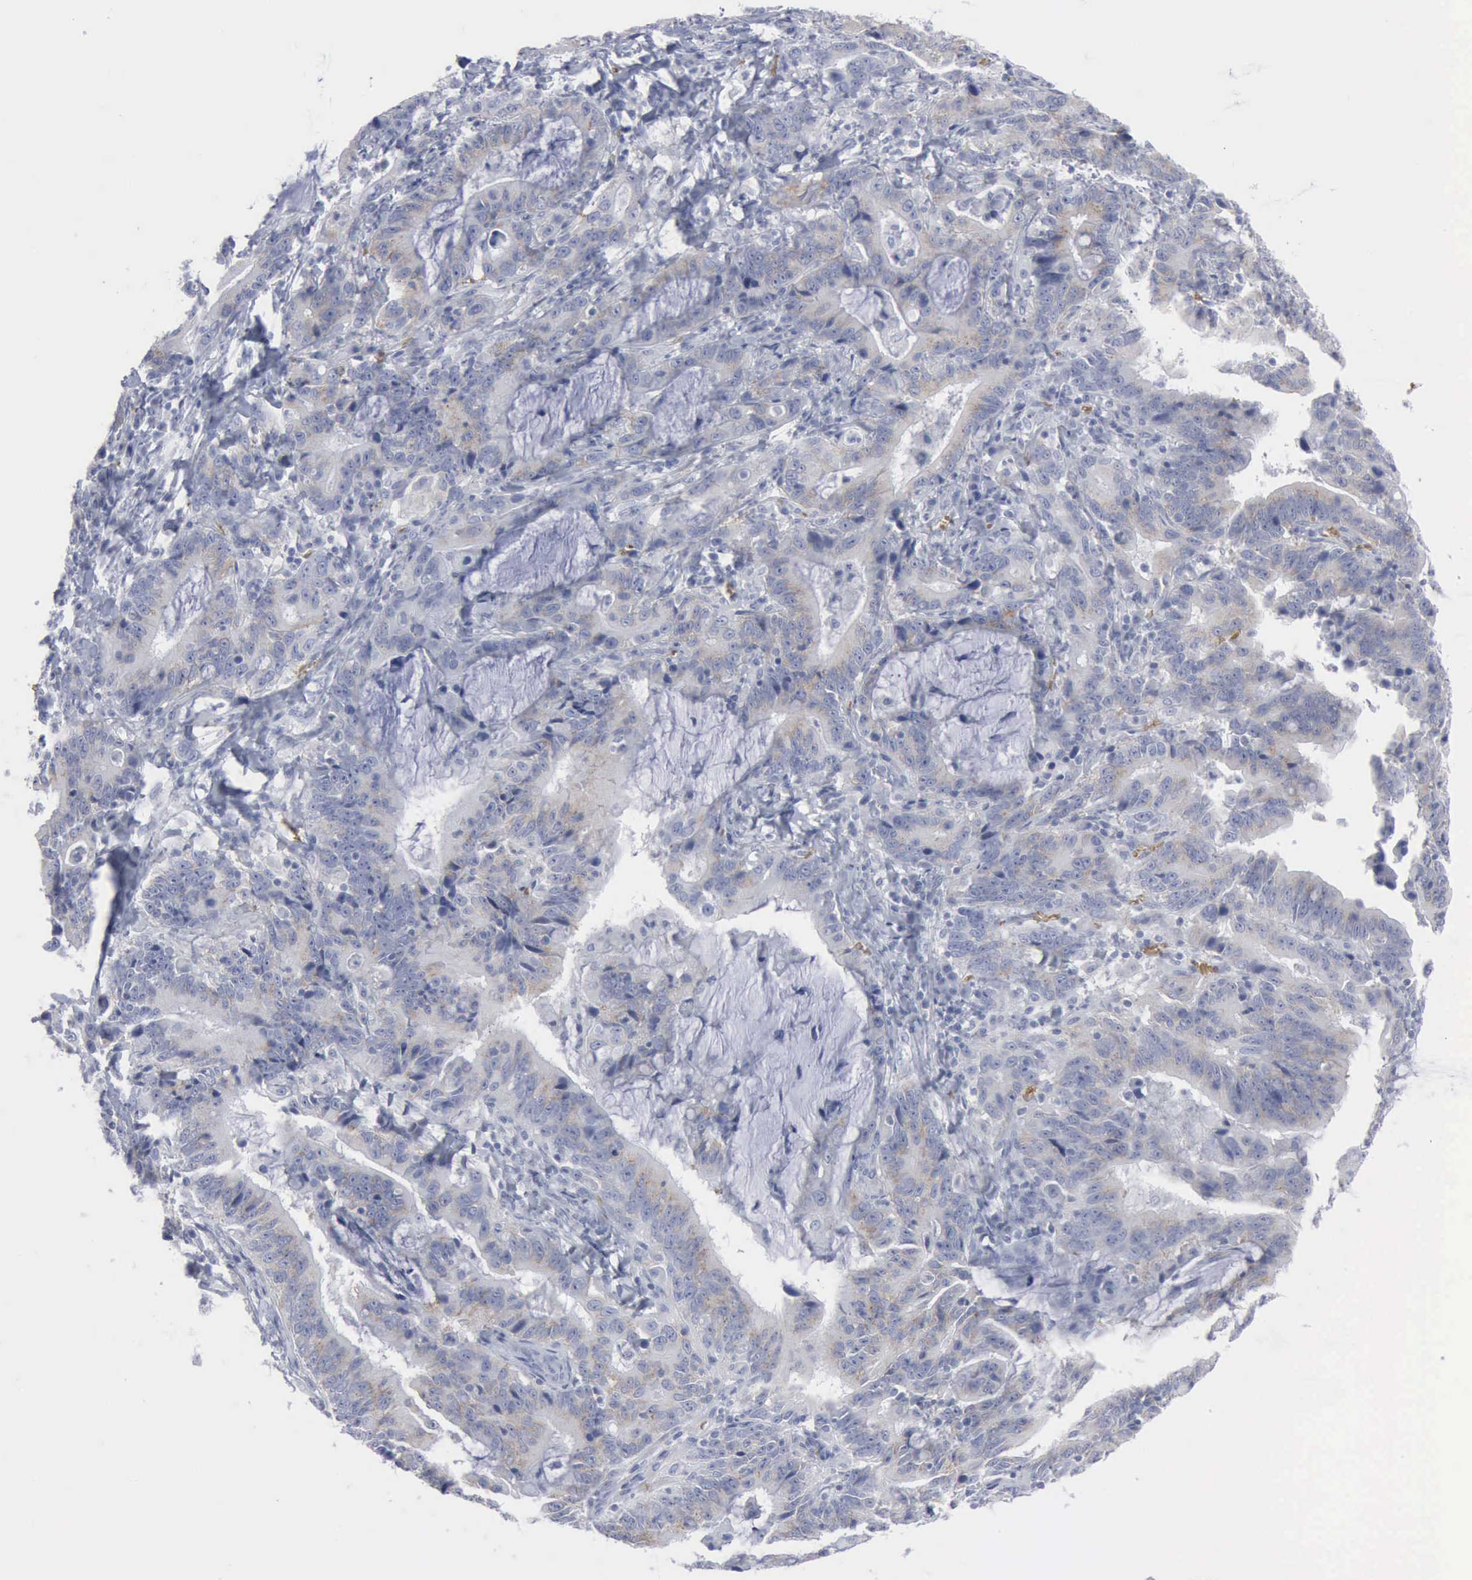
{"staining": {"intensity": "weak", "quantity": "25%-75%", "location": "cytoplasmic/membranous"}, "tissue": "stomach cancer", "cell_type": "Tumor cells", "image_type": "cancer", "snomed": [{"axis": "morphology", "description": "Adenocarcinoma, NOS"}, {"axis": "topography", "description": "Stomach, upper"}], "caption": "A histopathology image of human stomach adenocarcinoma stained for a protein demonstrates weak cytoplasmic/membranous brown staining in tumor cells. (DAB (3,3'-diaminobenzidine) IHC with brightfield microscopy, high magnification).", "gene": "TGFB1", "patient": {"sex": "male", "age": 63}}